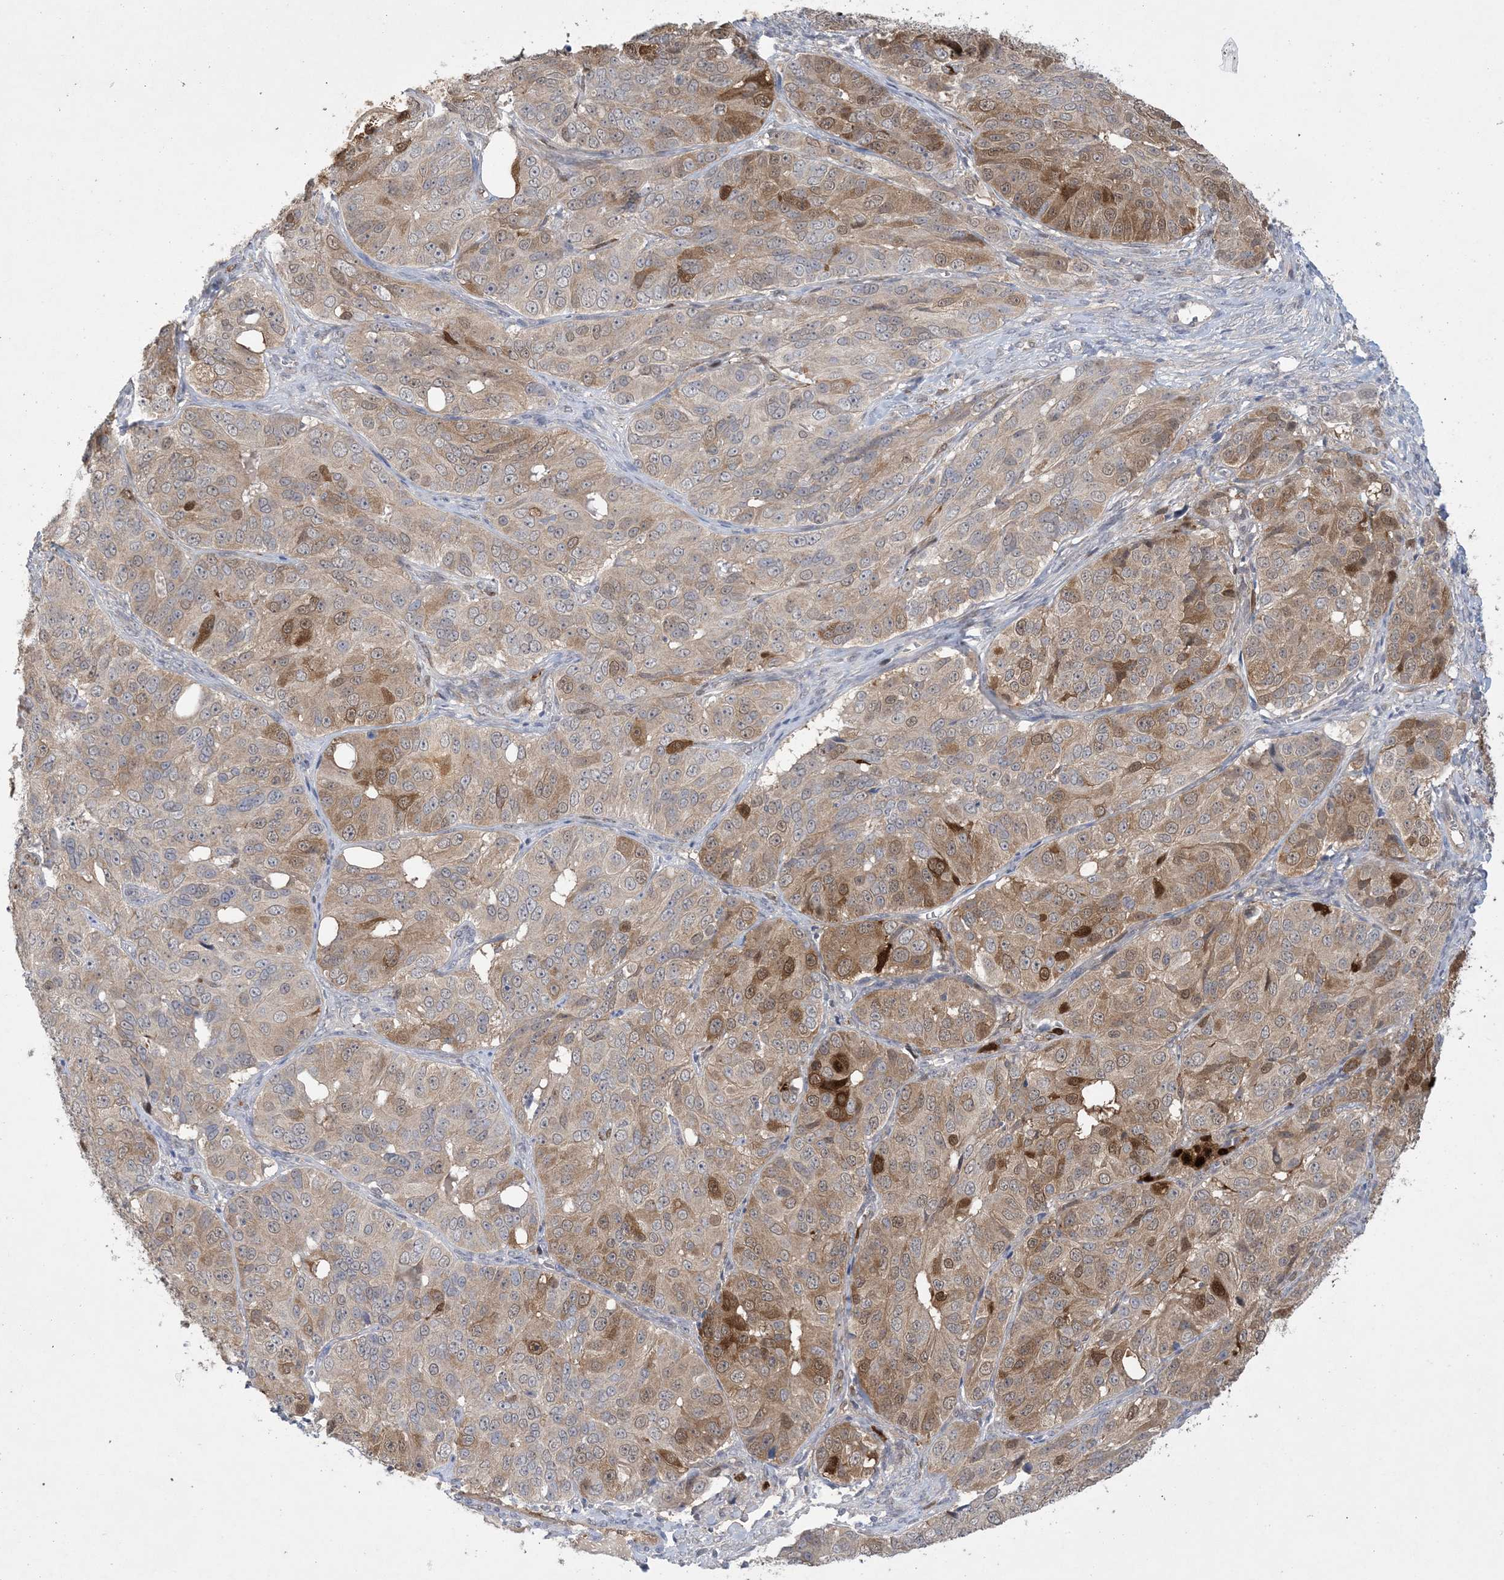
{"staining": {"intensity": "moderate", "quantity": ">75%", "location": "cytoplasmic/membranous"}, "tissue": "ovarian cancer", "cell_type": "Tumor cells", "image_type": "cancer", "snomed": [{"axis": "morphology", "description": "Carcinoma, endometroid"}, {"axis": "topography", "description": "Ovary"}], "caption": "This histopathology image exhibits ovarian cancer (endometroid carcinoma) stained with immunohistochemistry (IHC) to label a protein in brown. The cytoplasmic/membranous of tumor cells show moderate positivity for the protein. Nuclei are counter-stained blue.", "gene": "HMGCS1", "patient": {"sex": "female", "age": 51}}